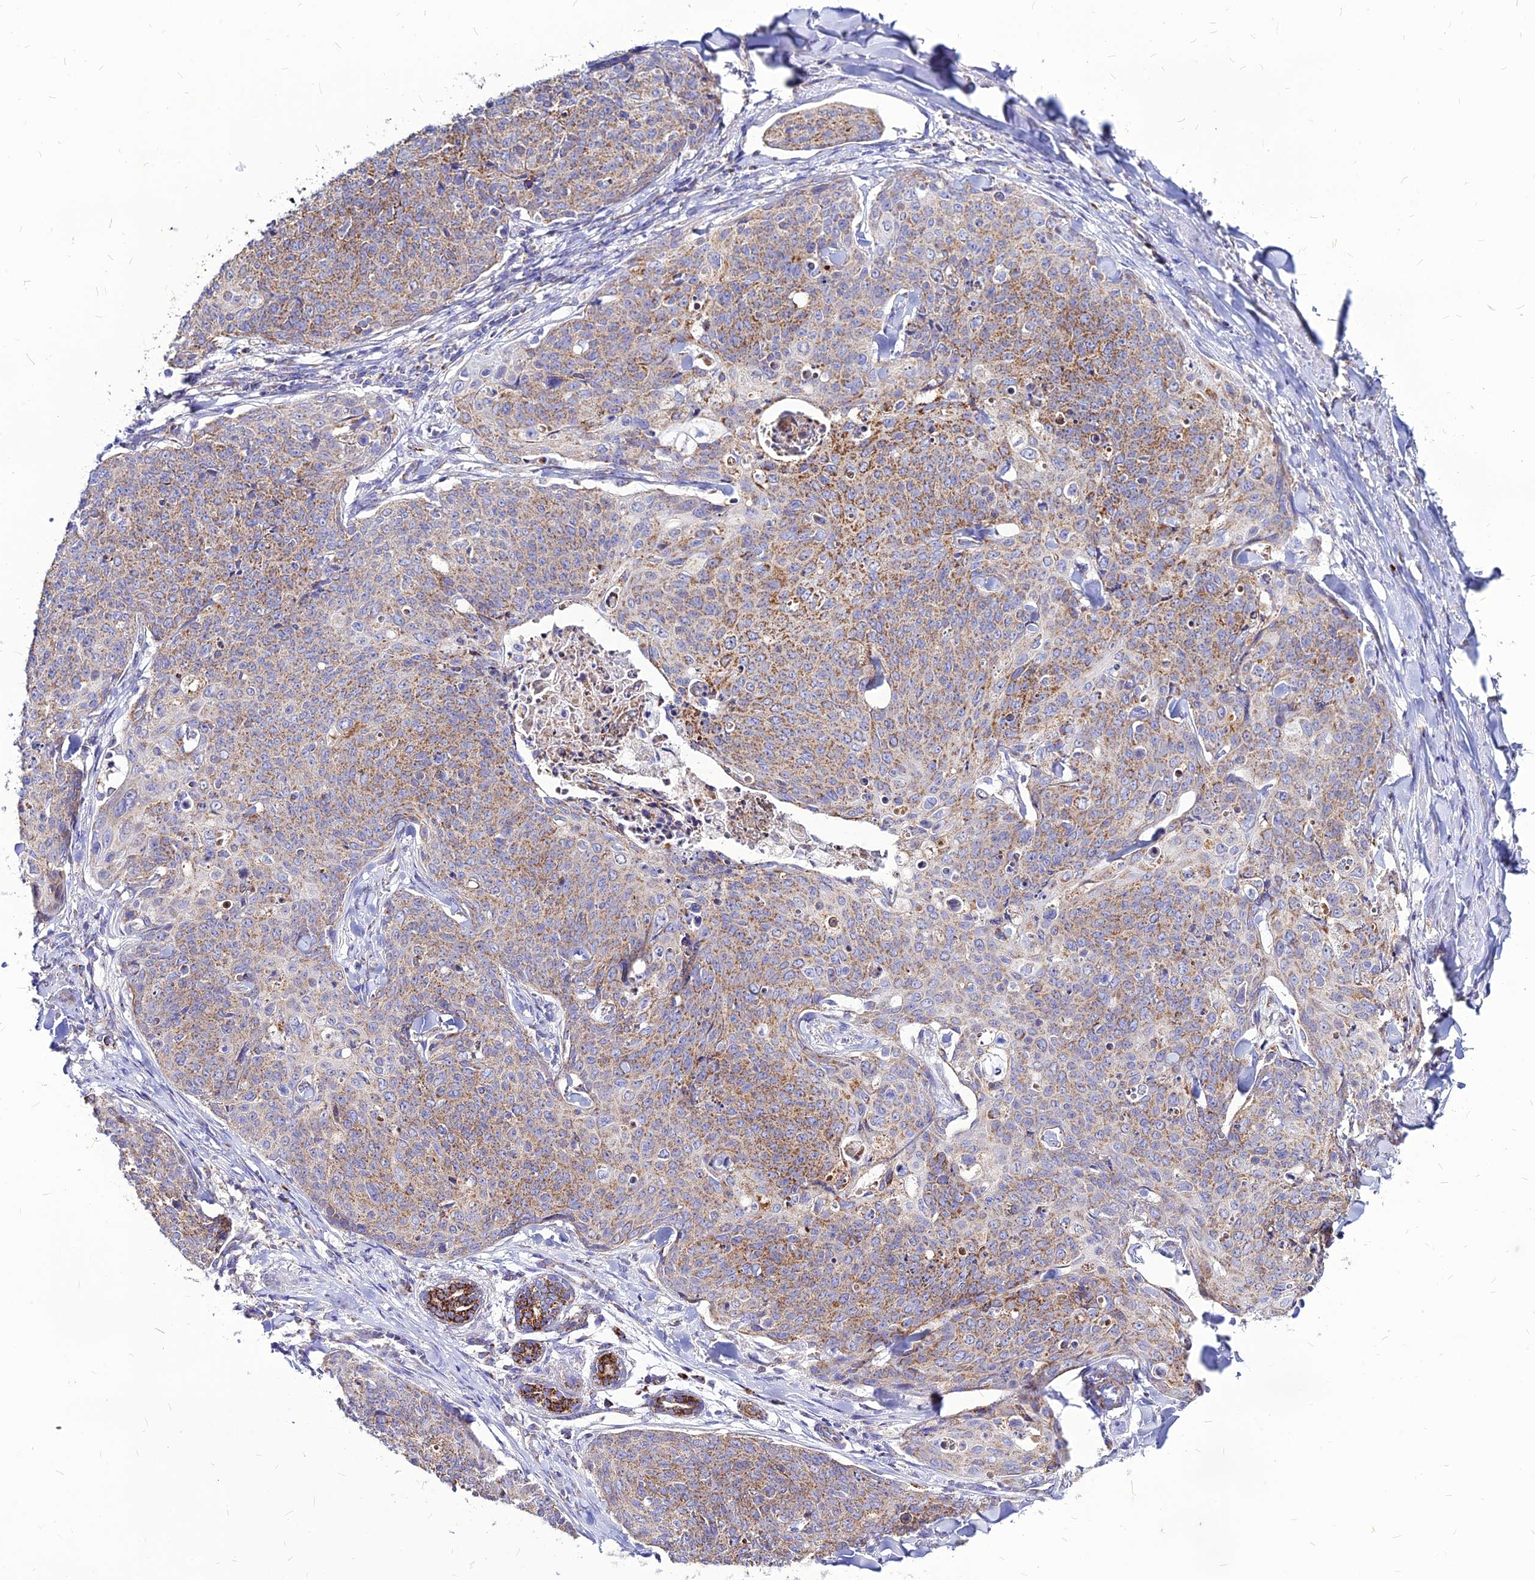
{"staining": {"intensity": "moderate", "quantity": ">75%", "location": "cytoplasmic/membranous"}, "tissue": "skin cancer", "cell_type": "Tumor cells", "image_type": "cancer", "snomed": [{"axis": "morphology", "description": "Squamous cell carcinoma, NOS"}, {"axis": "topography", "description": "Skin"}, {"axis": "topography", "description": "Vulva"}], "caption": "This photomicrograph exhibits immunohistochemistry staining of skin cancer, with medium moderate cytoplasmic/membranous positivity in approximately >75% of tumor cells.", "gene": "ECI1", "patient": {"sex": "female", "age": 85}}